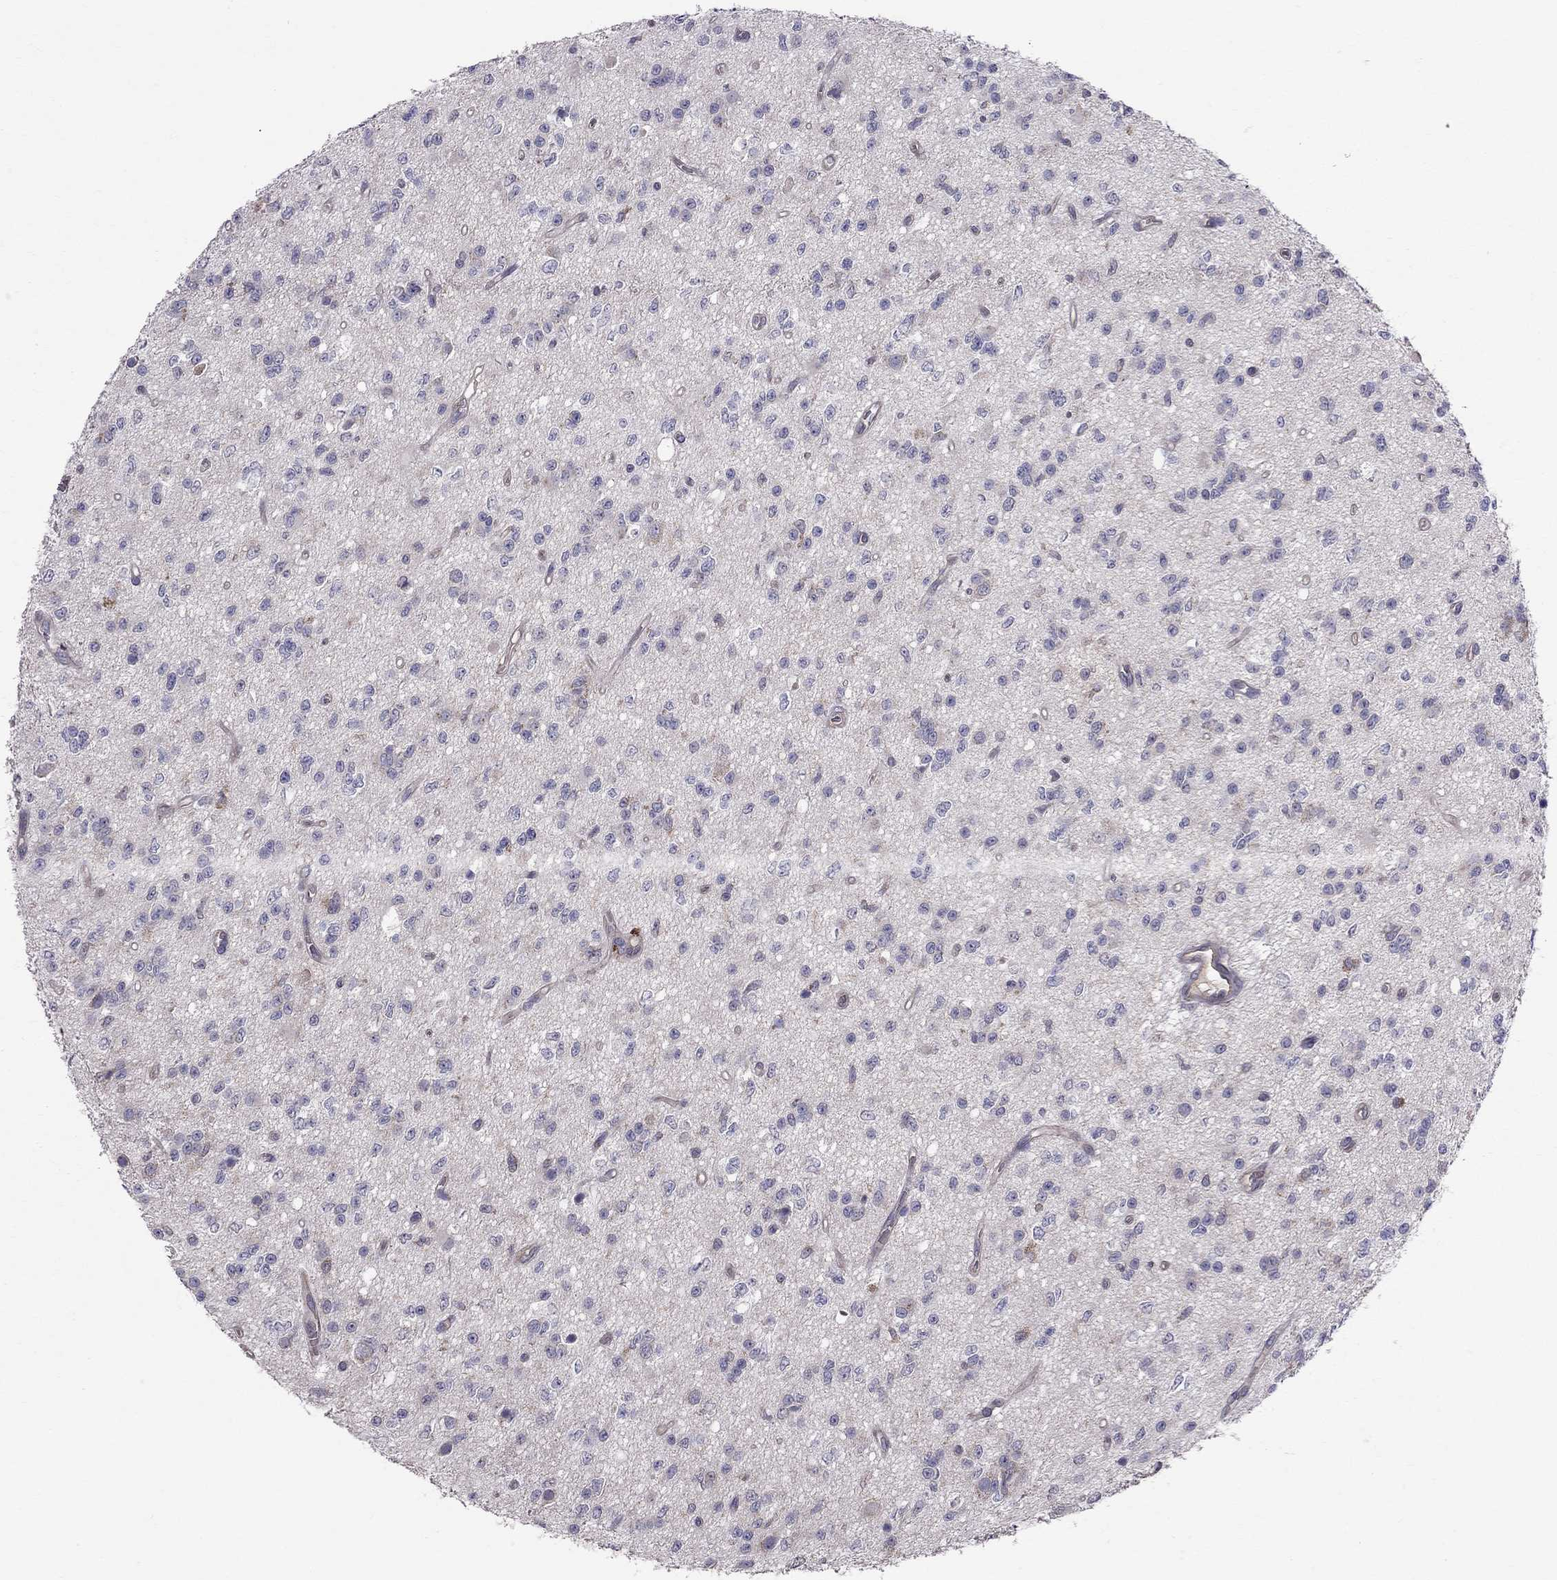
{"staining": {"intensity": "negative", "quantity": "none", "location": "none"}, "tissue": "glioma", "cell_type": "Tumor cells", "image_type": "cancer", "snomed": [{"axis": "morphology", "description": "Glioma, malignant, Low grade"}, {"axis": "topography", "description": "Brain"}], "caption": "Immunohistochemistry (IHC) of human glioma reveals no staining in tumor cells. Brightfield microscopy of IHC stained with DAB (brown) and hematoxylin (blue), captured at high magnification.", "gene": "PIK3CG", "patient": {"sex": "female", "age": 45}}